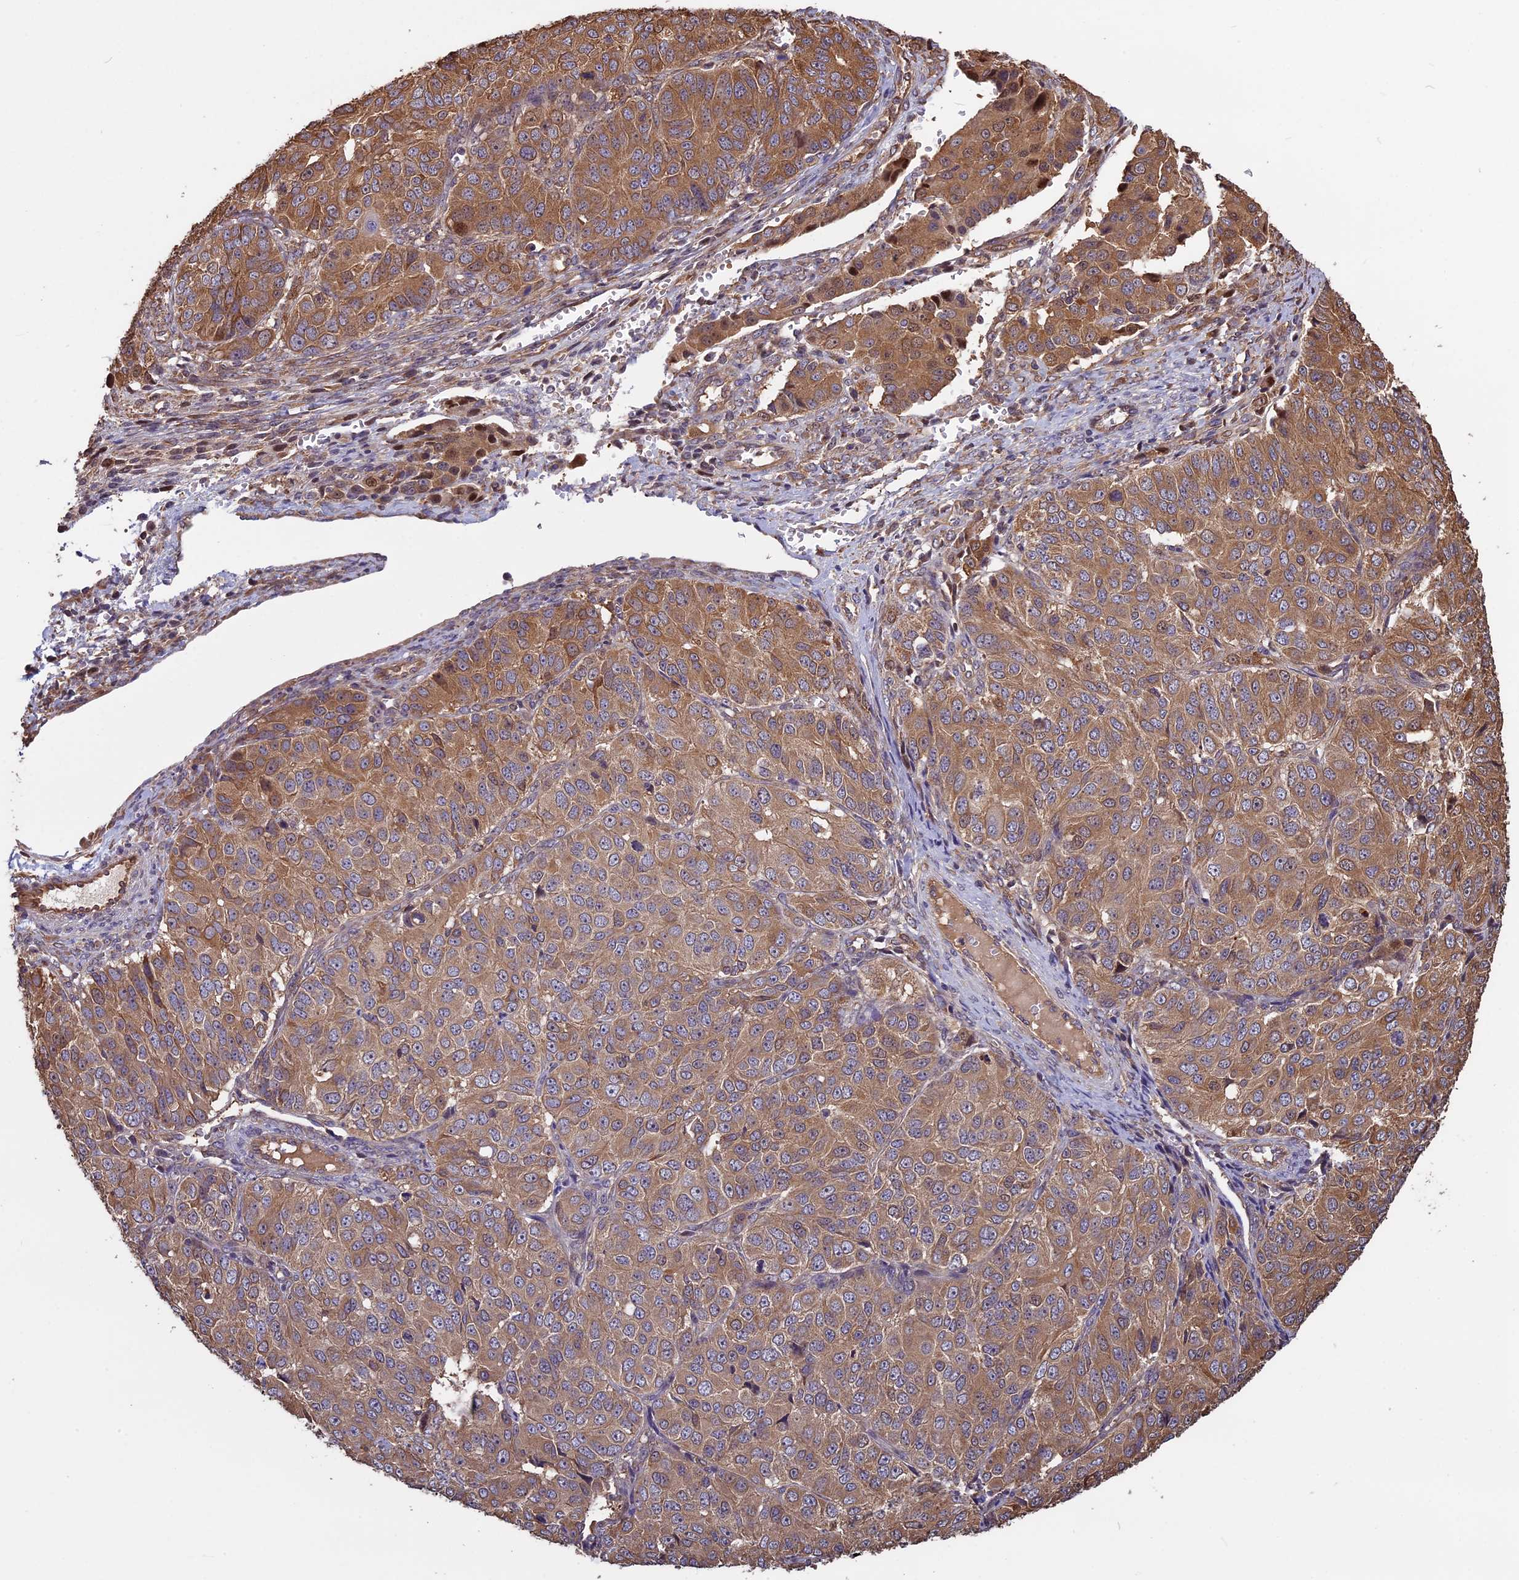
{"staining": {"intensity": "moderate", "quantity": ">75%", "location": "cytoplasmic/membranous"}, "tissue": "ovarian cancer", "cell_type": "Tumor cells", "image_type": "cancer", "snomed": [{"axis": "morphology", "description": "Carcinoma, endometroid"}, {"axis": "topography", "description": "Ovary"}], "caption": "A brown stain shows moderate cytoplasmic/membranous staining of a protein in human ovarian cancer tumor cells.", "gene": "VWA3A", "patient": {"sex": "female", "age": 51}}